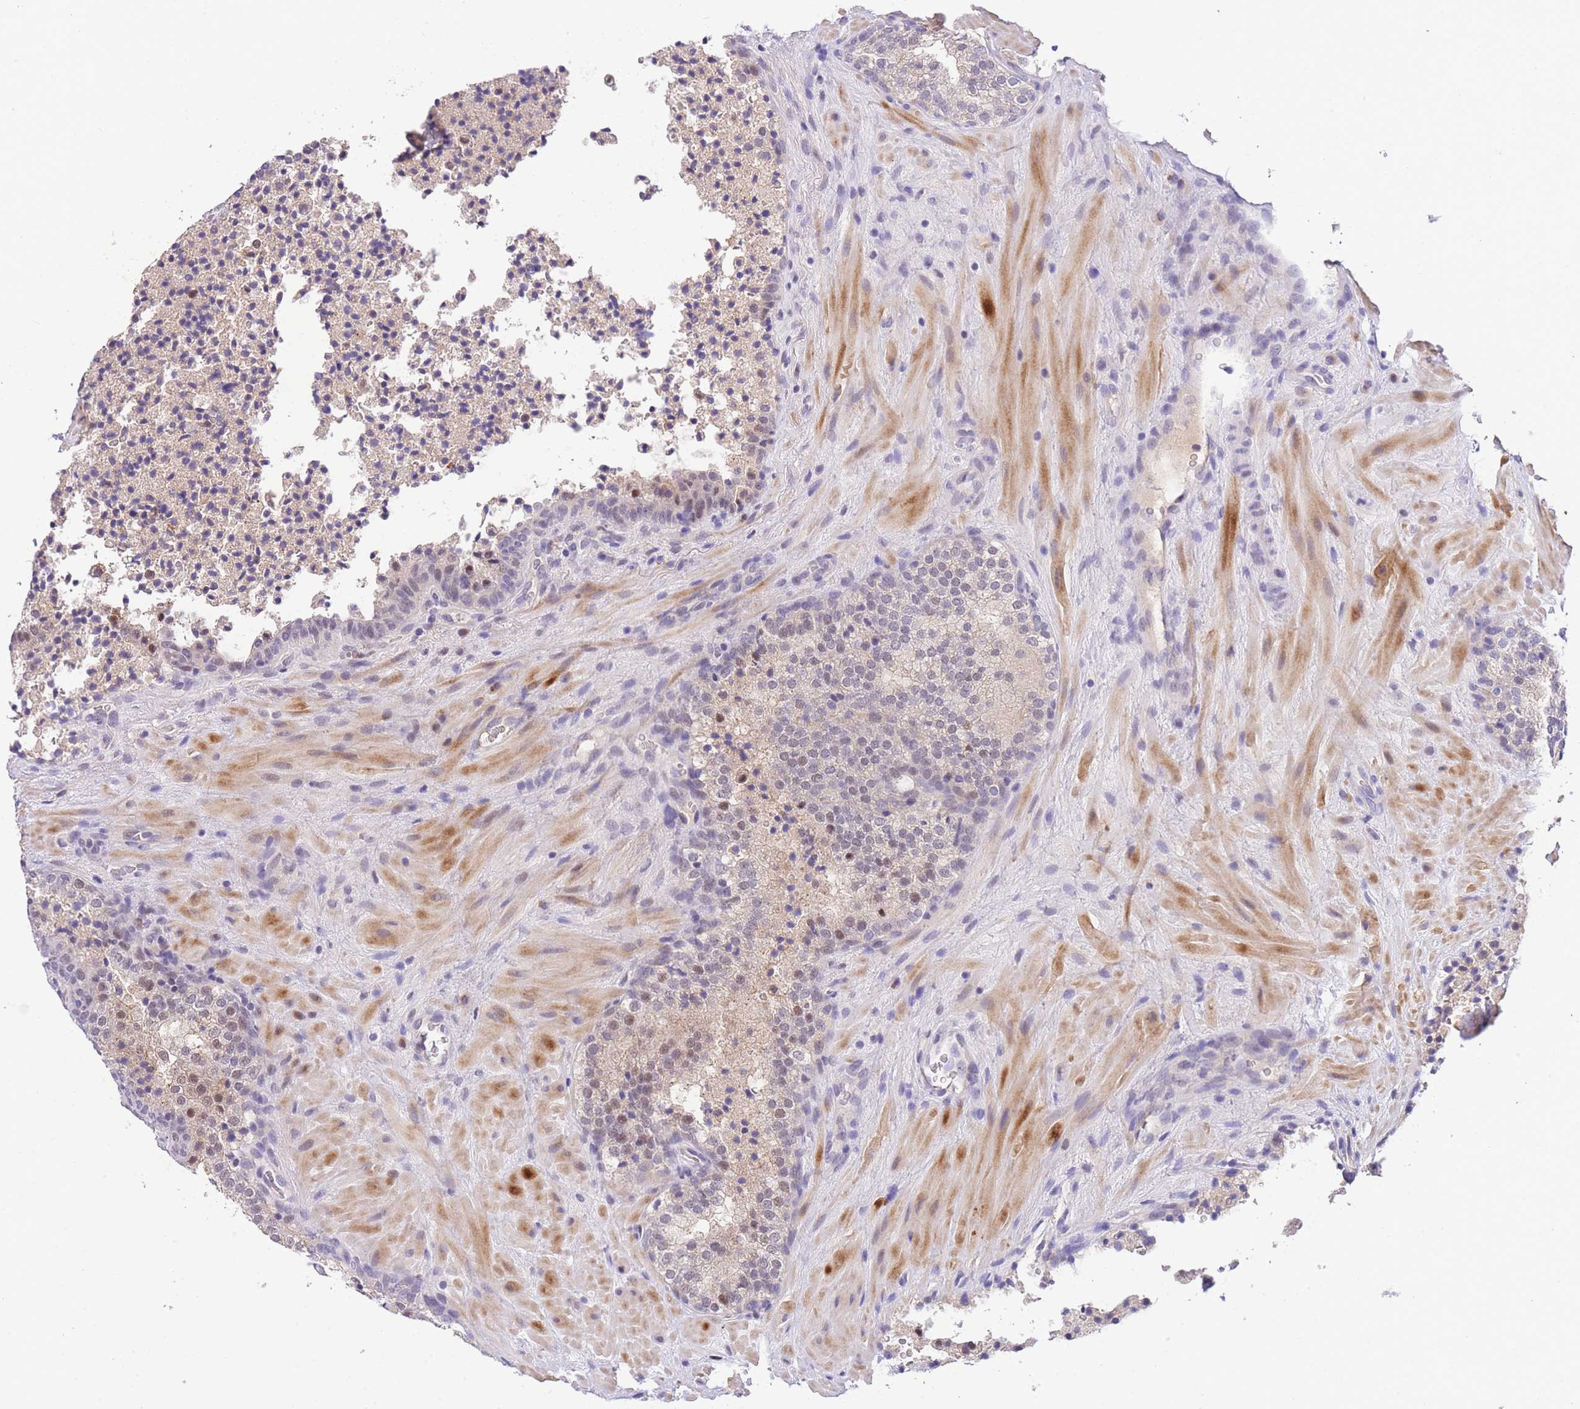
{"staining": {"intensity": "weak", "quantity": "<25%", "location": "nuclear"}, "tissue": "prostate cancer", "cell_type": "Tumor cells", "image_type": "cancer", "snomed": [{"axis": "morphology", "description": "Adenocarcinoma, High grade"}, {"axis": "topography", "description": "Prostate"}], "caption": "IHC image of neoplastic tissue: prostate adenocarcinoma (high-grade) stained with DAB shows no significant protein expression in tumor cells.", "gene": "SLC35F2", "patient": {"sex": "male", "age": 56}}